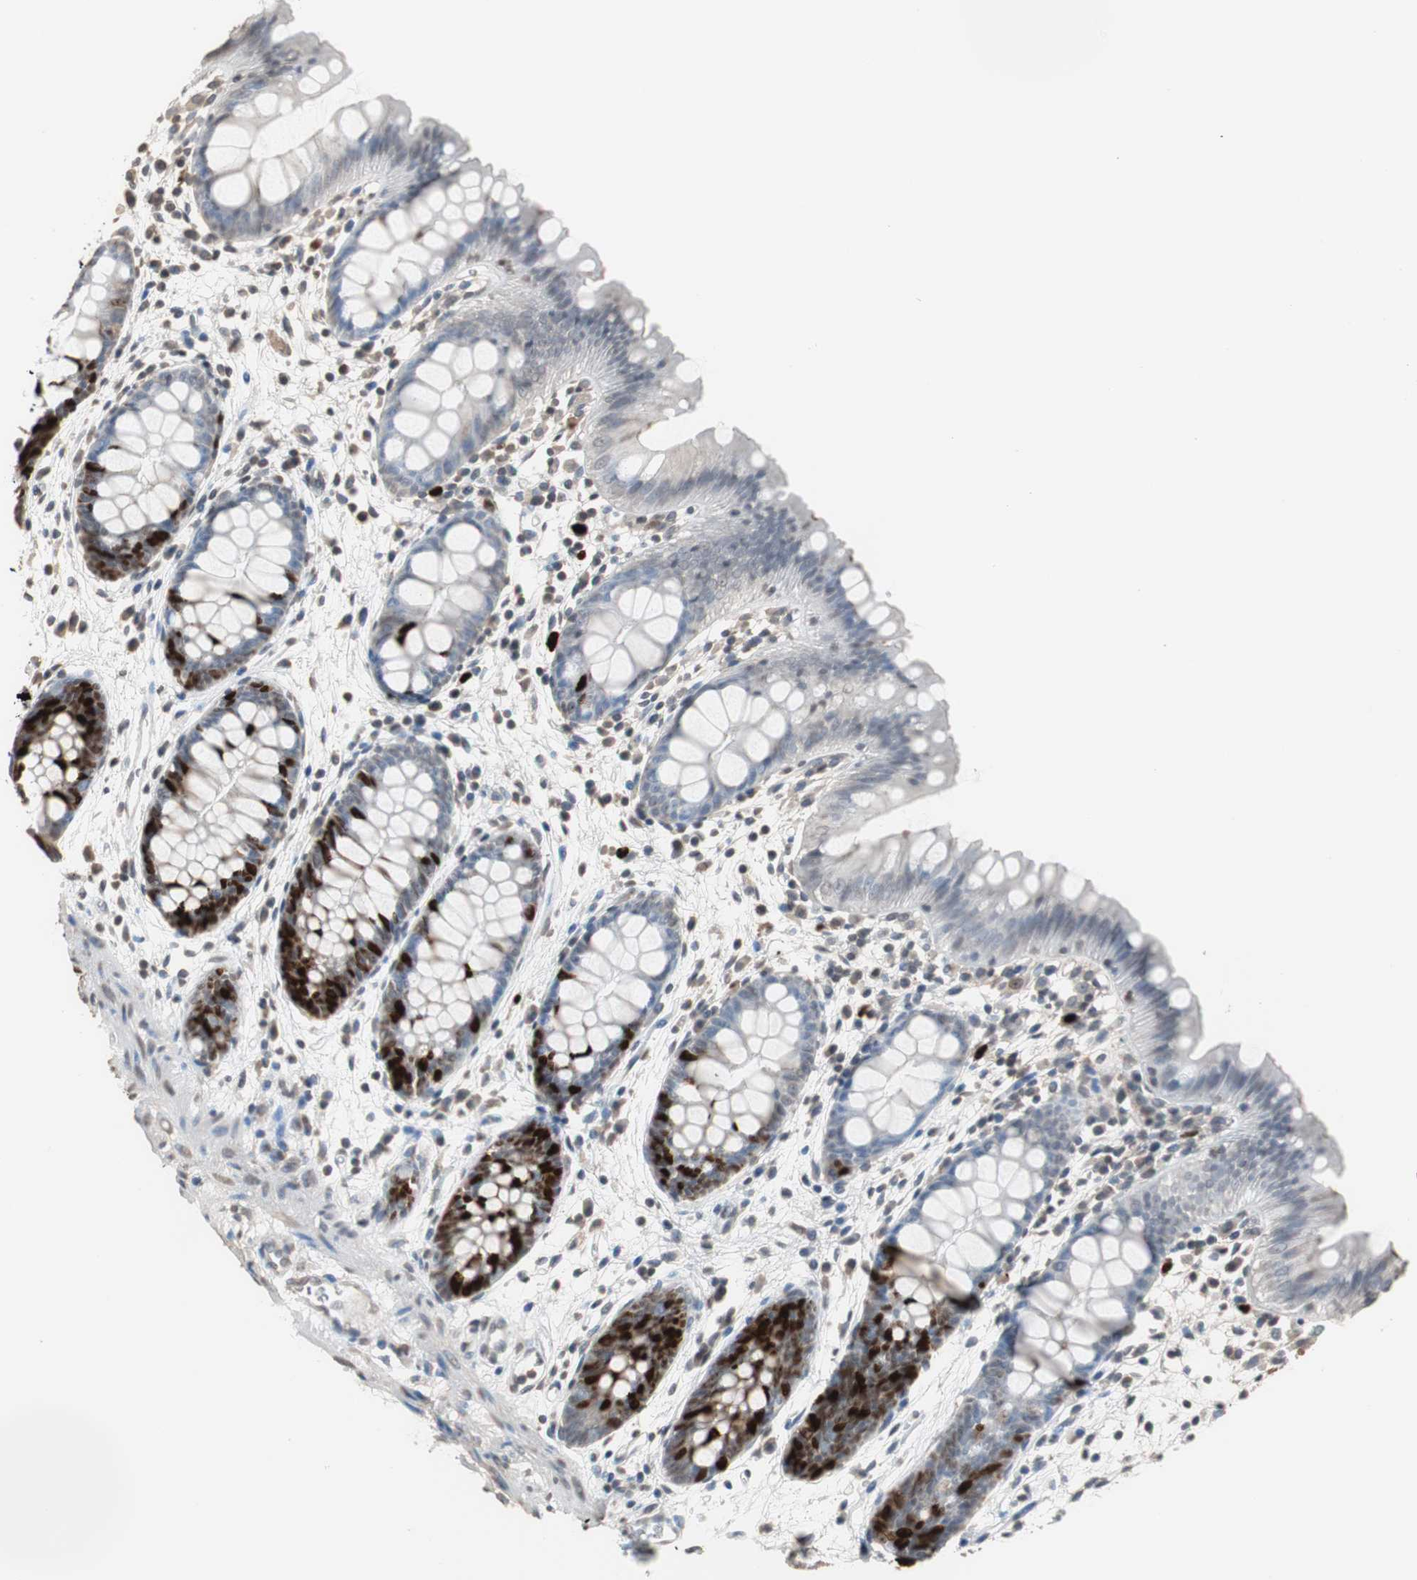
{"staining": {"intensity": "negative", "quantity": "none", "location": "none"}, "tissue": "colon", "cell_type": "Endothelial cells", "image_type": "normal", "snomed": [{"axis": "morphology", "description": "Normal tissue, NOS"}, {"axis": "topography", "description": "Smooth muscle"}, {"axis": "topography", "description": "Colon"}], "caption": "The image reveals no significant positivity in endothelial cells of colon. Nuclei are stained in blue.", "gene": "TOP2A", "patient": {"sex": "male", "age": 67}}